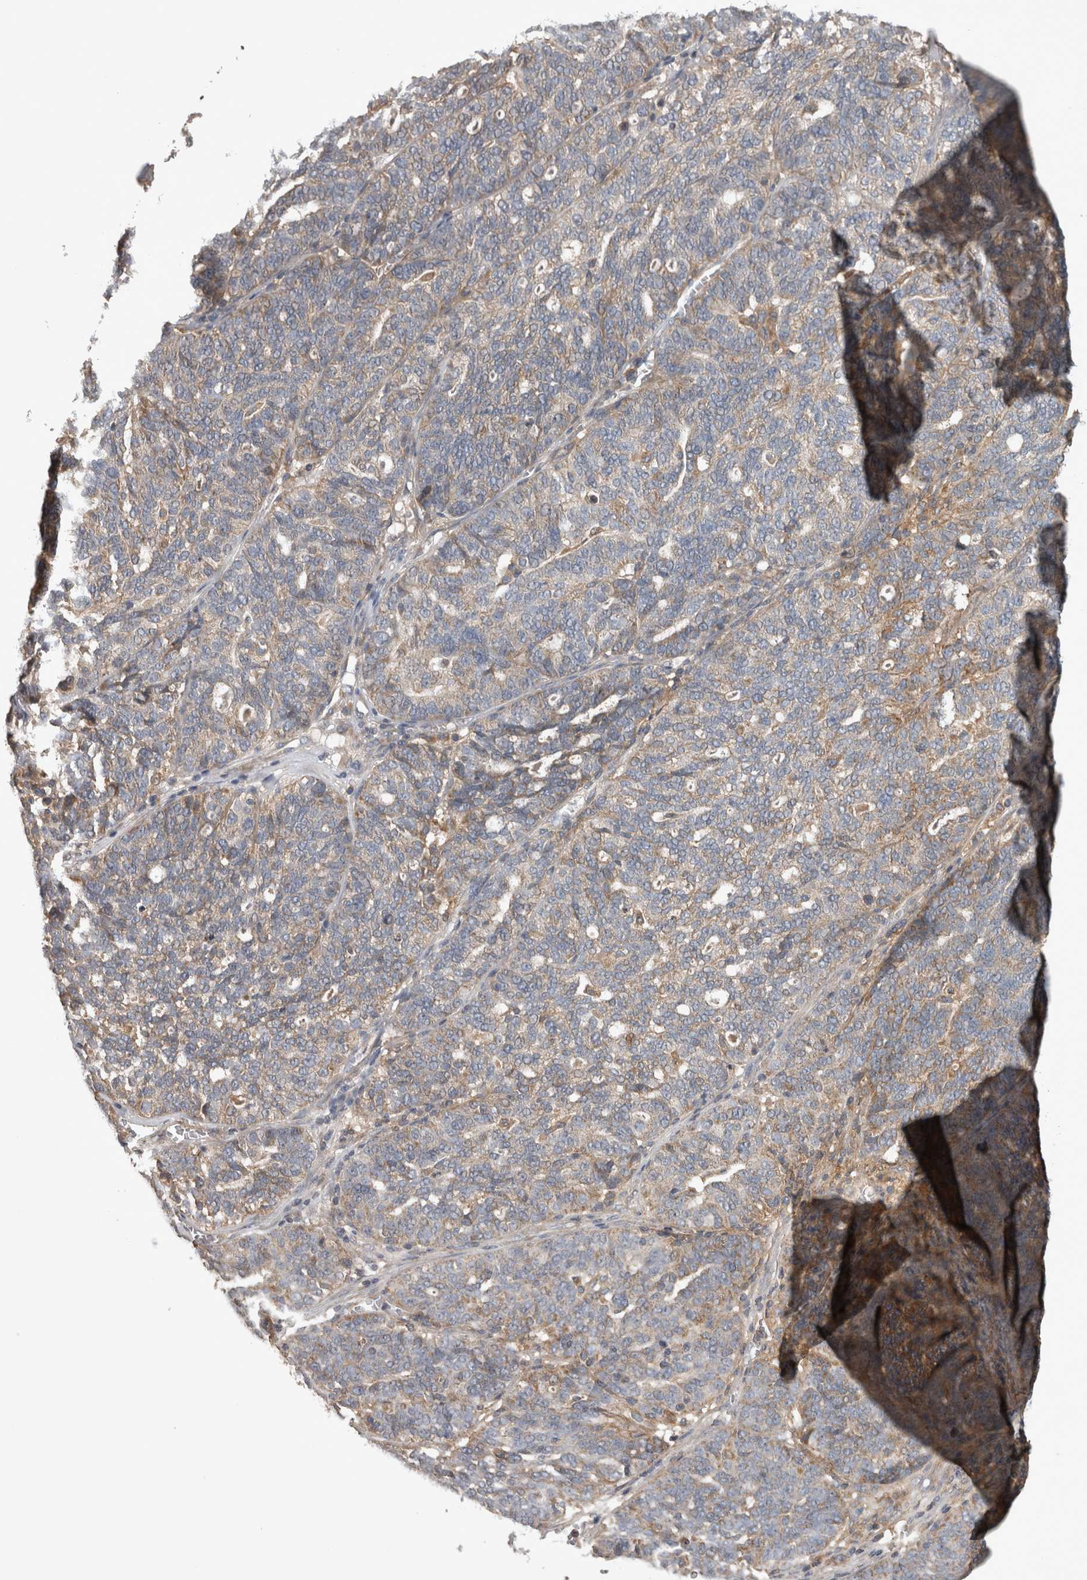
{"staining": {"intensity": "weak", "quantity": ">75%", "location": "cytoplasmic/membranous"}, "tissue": "ovarian cancer", "cell_type": "Tumor cells", "image_type": "cancer", "snomed": [{"axis": "morphology", "description": "Cystadenocarcinoma, serous, NOS"}, {"axis": "topography", "description": "Ovary"}], "caption": "High-power microscopy captured an immunohistochemistry (IHC) histopathology image of serous cystadenocarcinoma (ovarian), revealing weak cytoplasmic/membranous expression in approximately >75% of tumor cells.", "gene": "TRMT61B", "patient": {"sex": "female", "age": 59}}